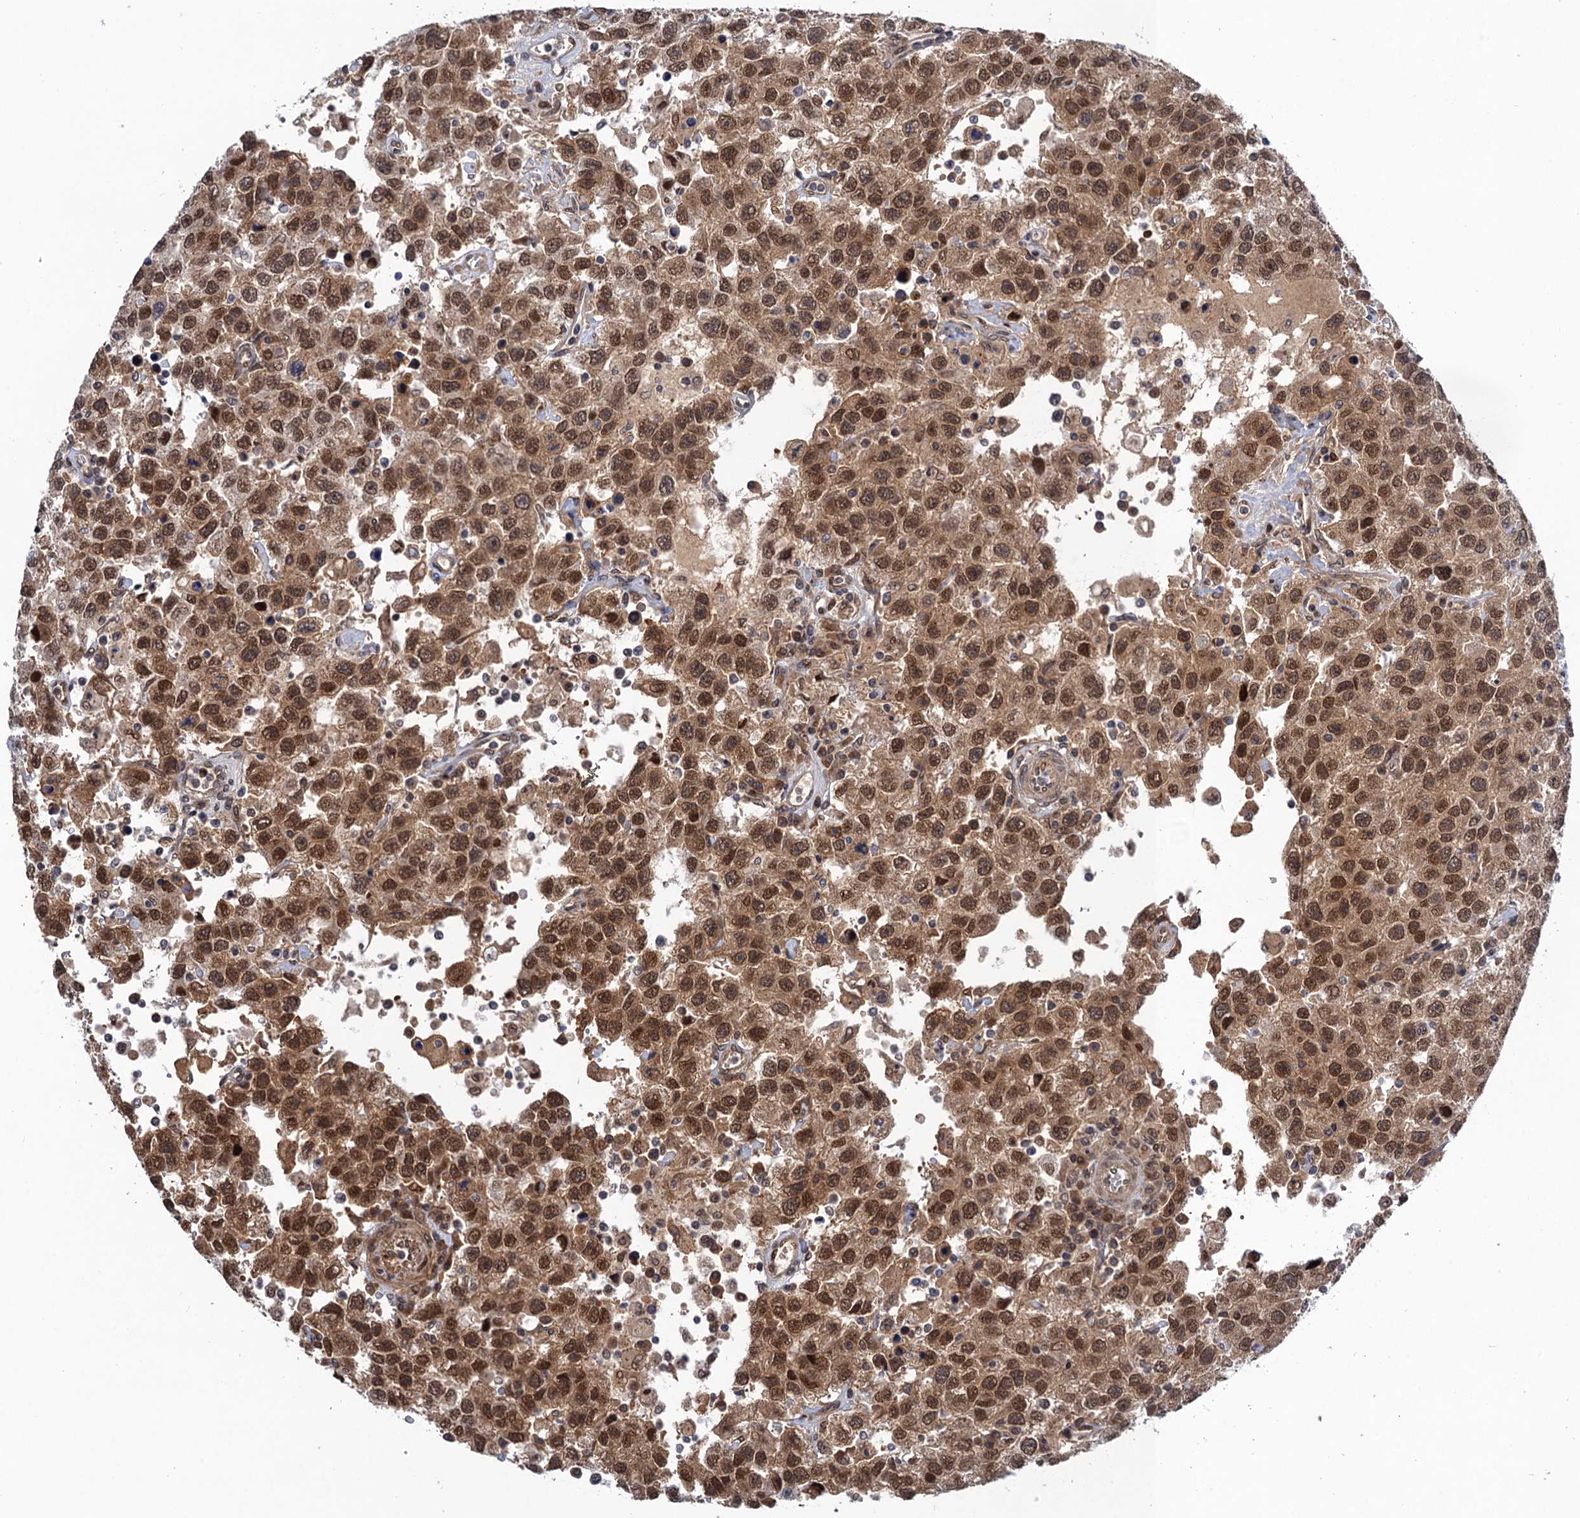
{"staining": {"intensity": "moderate", "quantity": ">75%", "location": "nuclear"}, "tissue": "testis cancer", "cell_type": "Tumor cells", "image_type": "cancer", "snomed": [{"axis": "morphology", "description": "Seminoma, NOS"}, {"axis": "topography", "description": "Testis"}], "caption": "Human seminoma (testis) stained with a brown dye shows moderate nuclear positive positivity in about >75% of tumor cells.", "gene": "NEK8", "patient": {"sex": "male", "age": 41}}